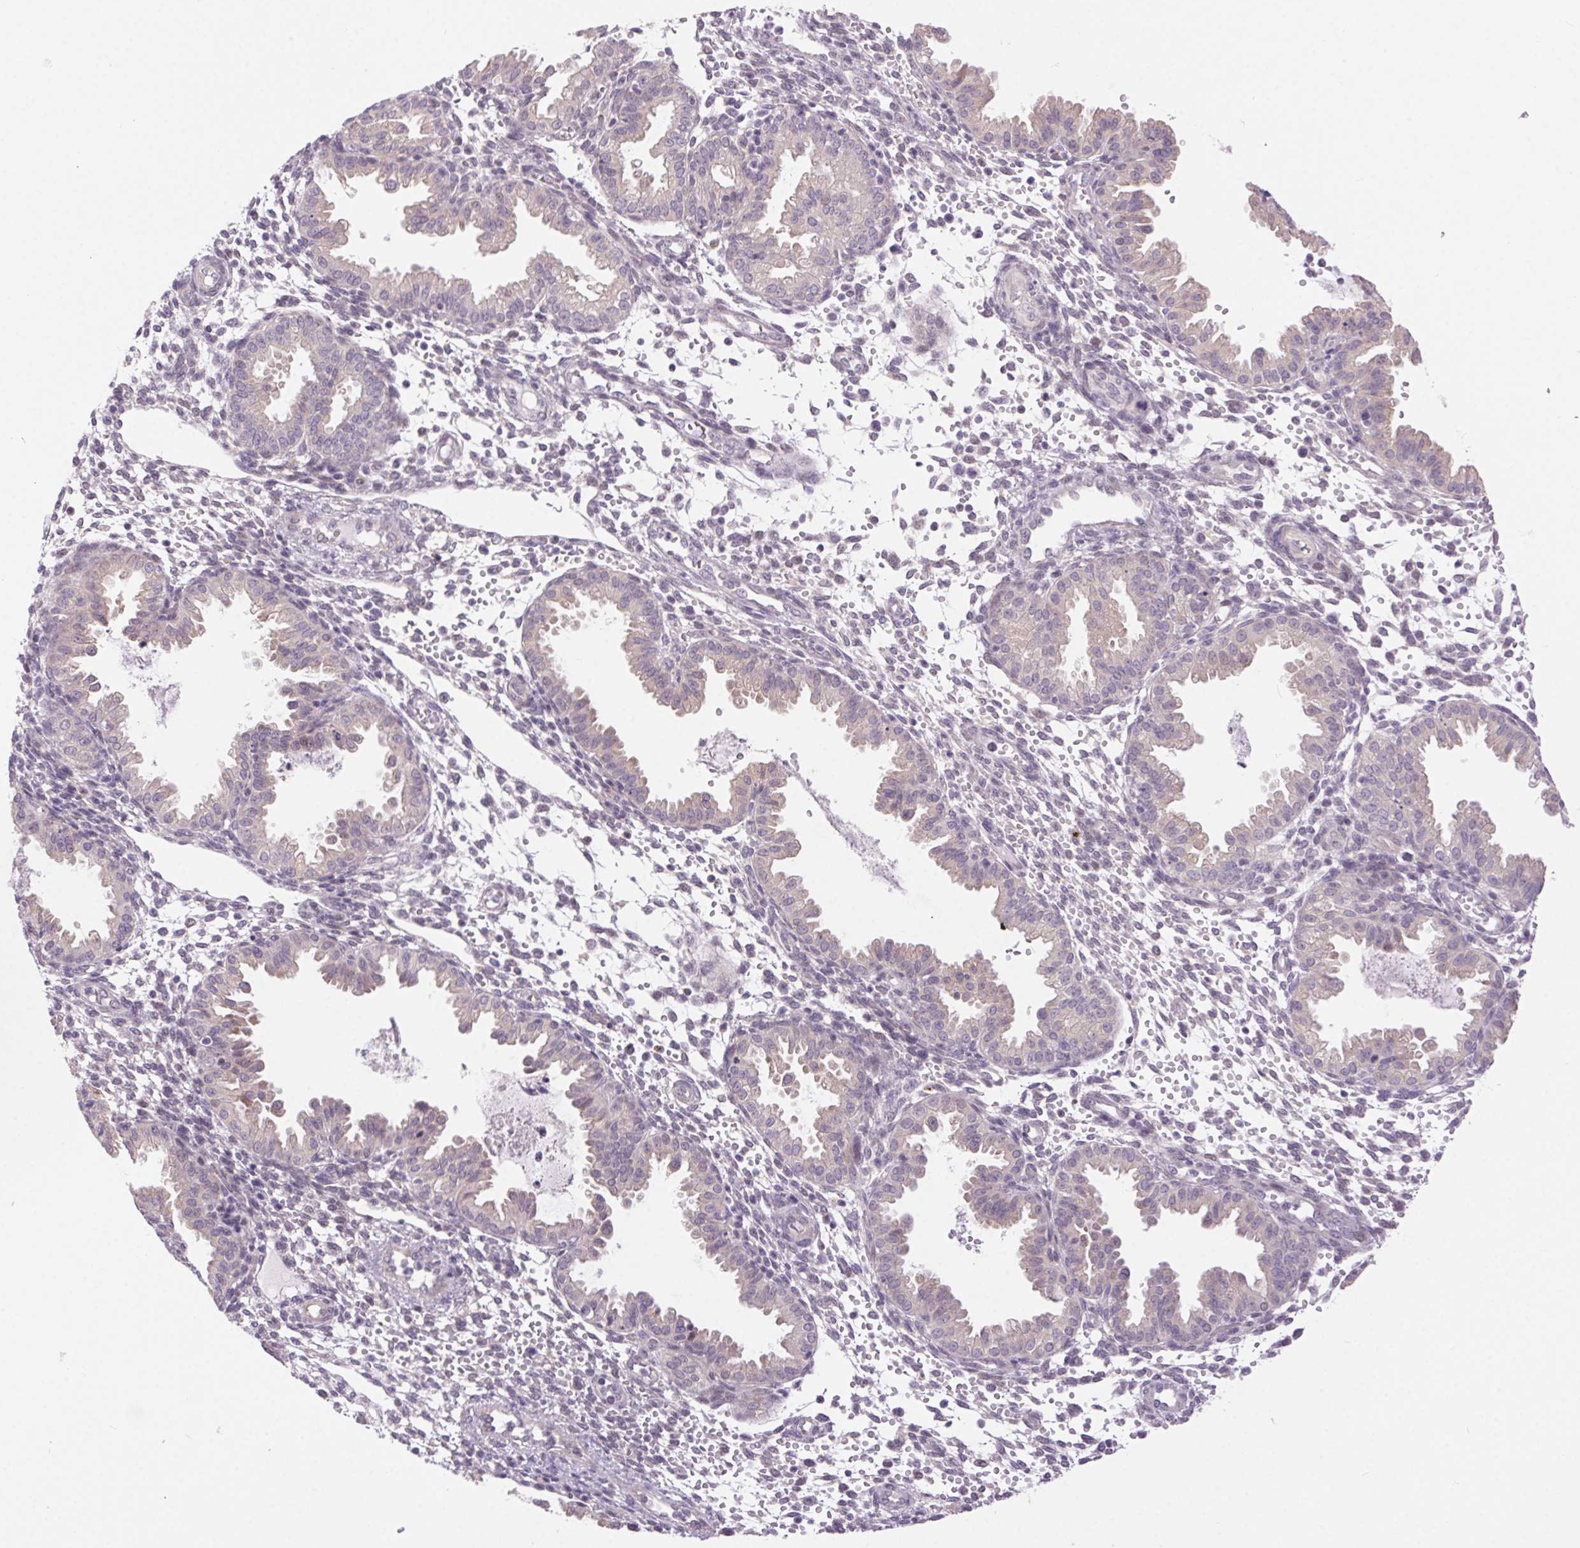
{"staining": {"intensity": "negative", "quantity": "none", "location": "none"}, "tissue": "endometrium", "cell_type": "Cells in endometrial stroma", "image_type": "normal", "snomed": [{"axis": "morphology", "description": "Normal tissue, NOS"}, {"axis": "topography", "description": "Endometrium"}], "caption": "DAB (3,3'-diaminobenzidine) immunohistochemical staining of normal human endometrium demonstrates no significant positivity in cells in endometrial stroma.", "gene": "SYT11", "patient": {"sex": "female", "age": 33}}